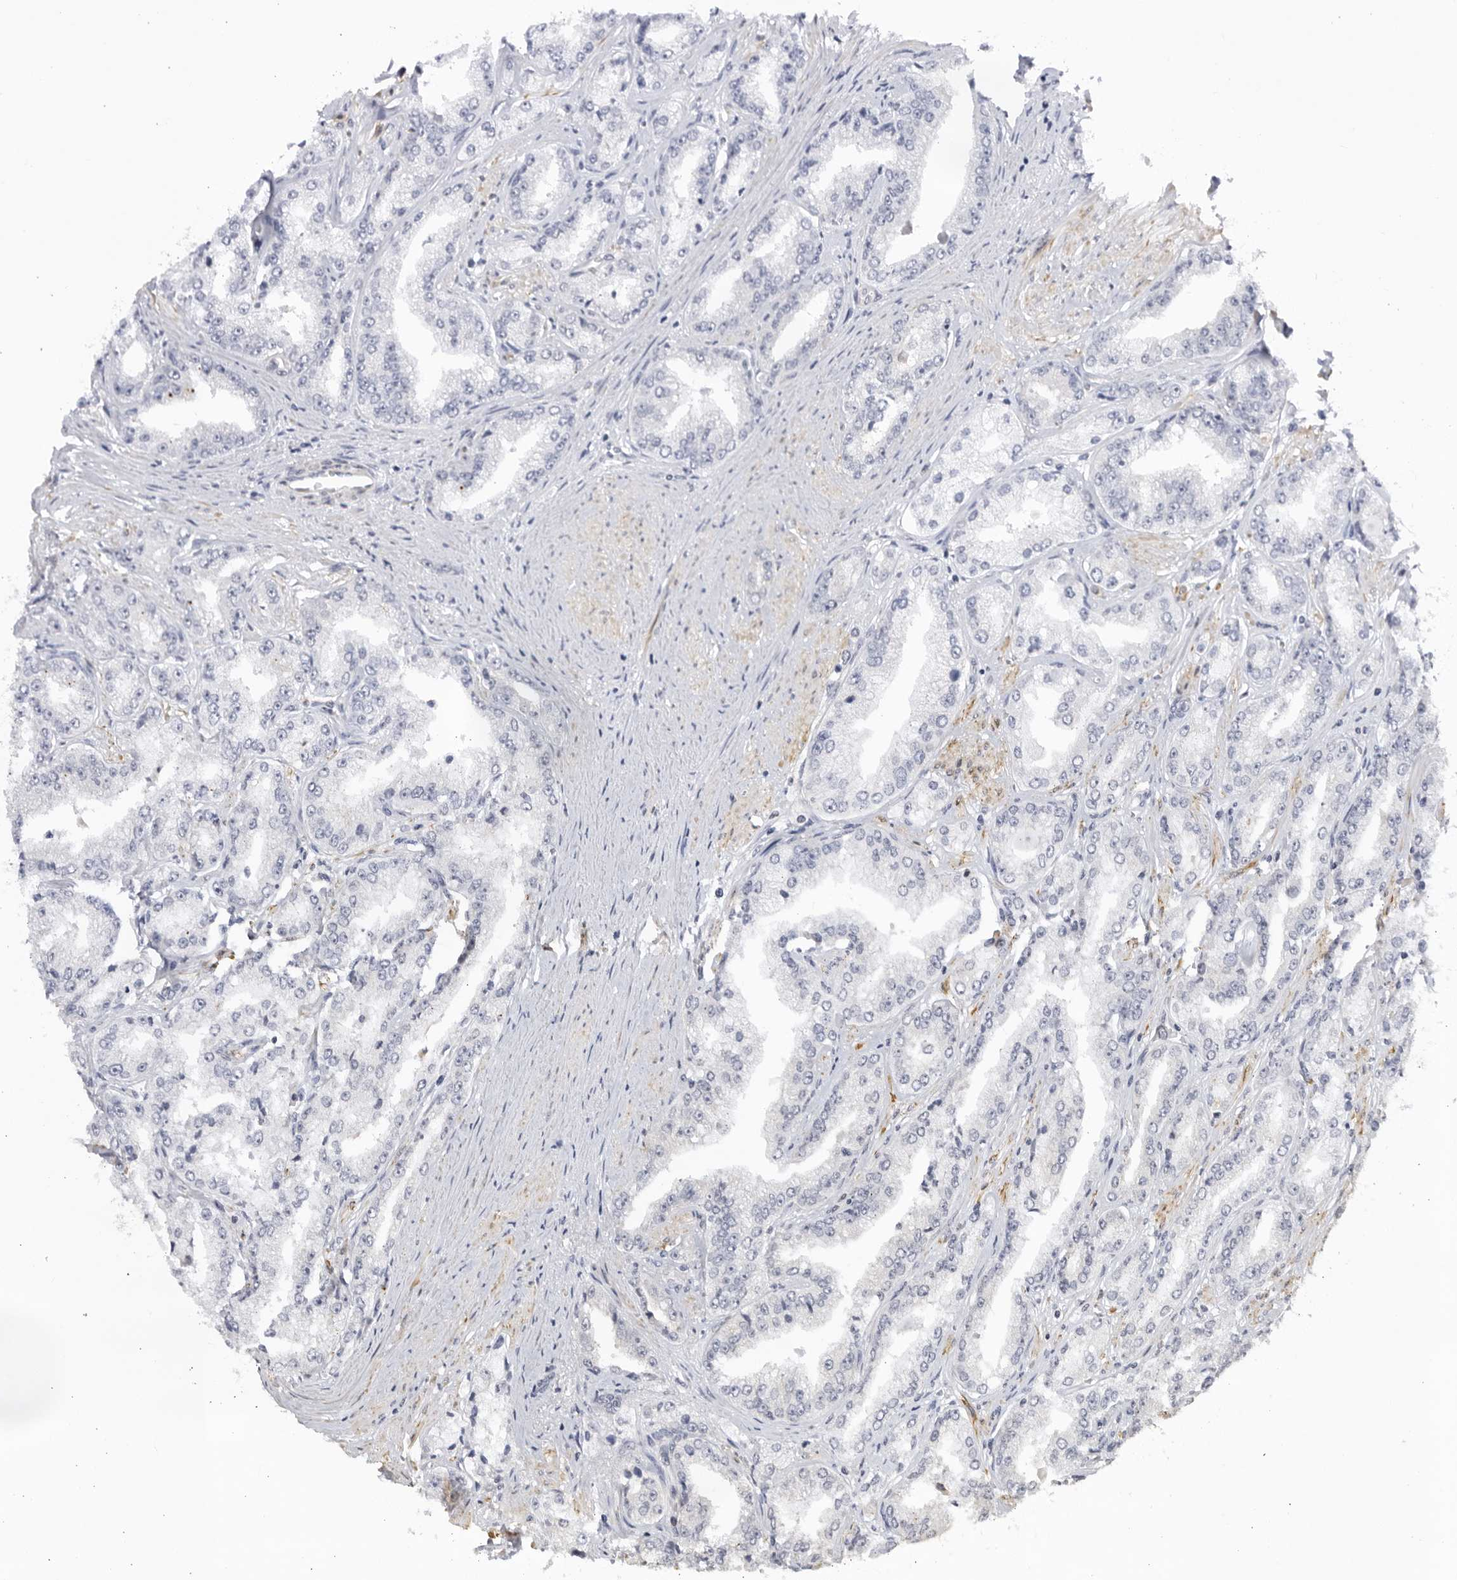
{"staining": {"intensity": "negative", "quantity": "none", "location": "none"}, "tissue": "prostate cancer", "cell_type": "Tumor cells", "image_type": "cancer", "snomed": [{"axis": "morphology", "description": "Adenocarcinoma, High grade"}, {"axis": "topography", "description": "Prostate"}], "caption": "High power microscopy photomicrograph of an IHC micrograph of adenocarcinoma (high-grade) (prostate), revealing no significant expression in tumor cells.", "gene": "CNBD1", "patient": {"sex": "male", "age": 71}}